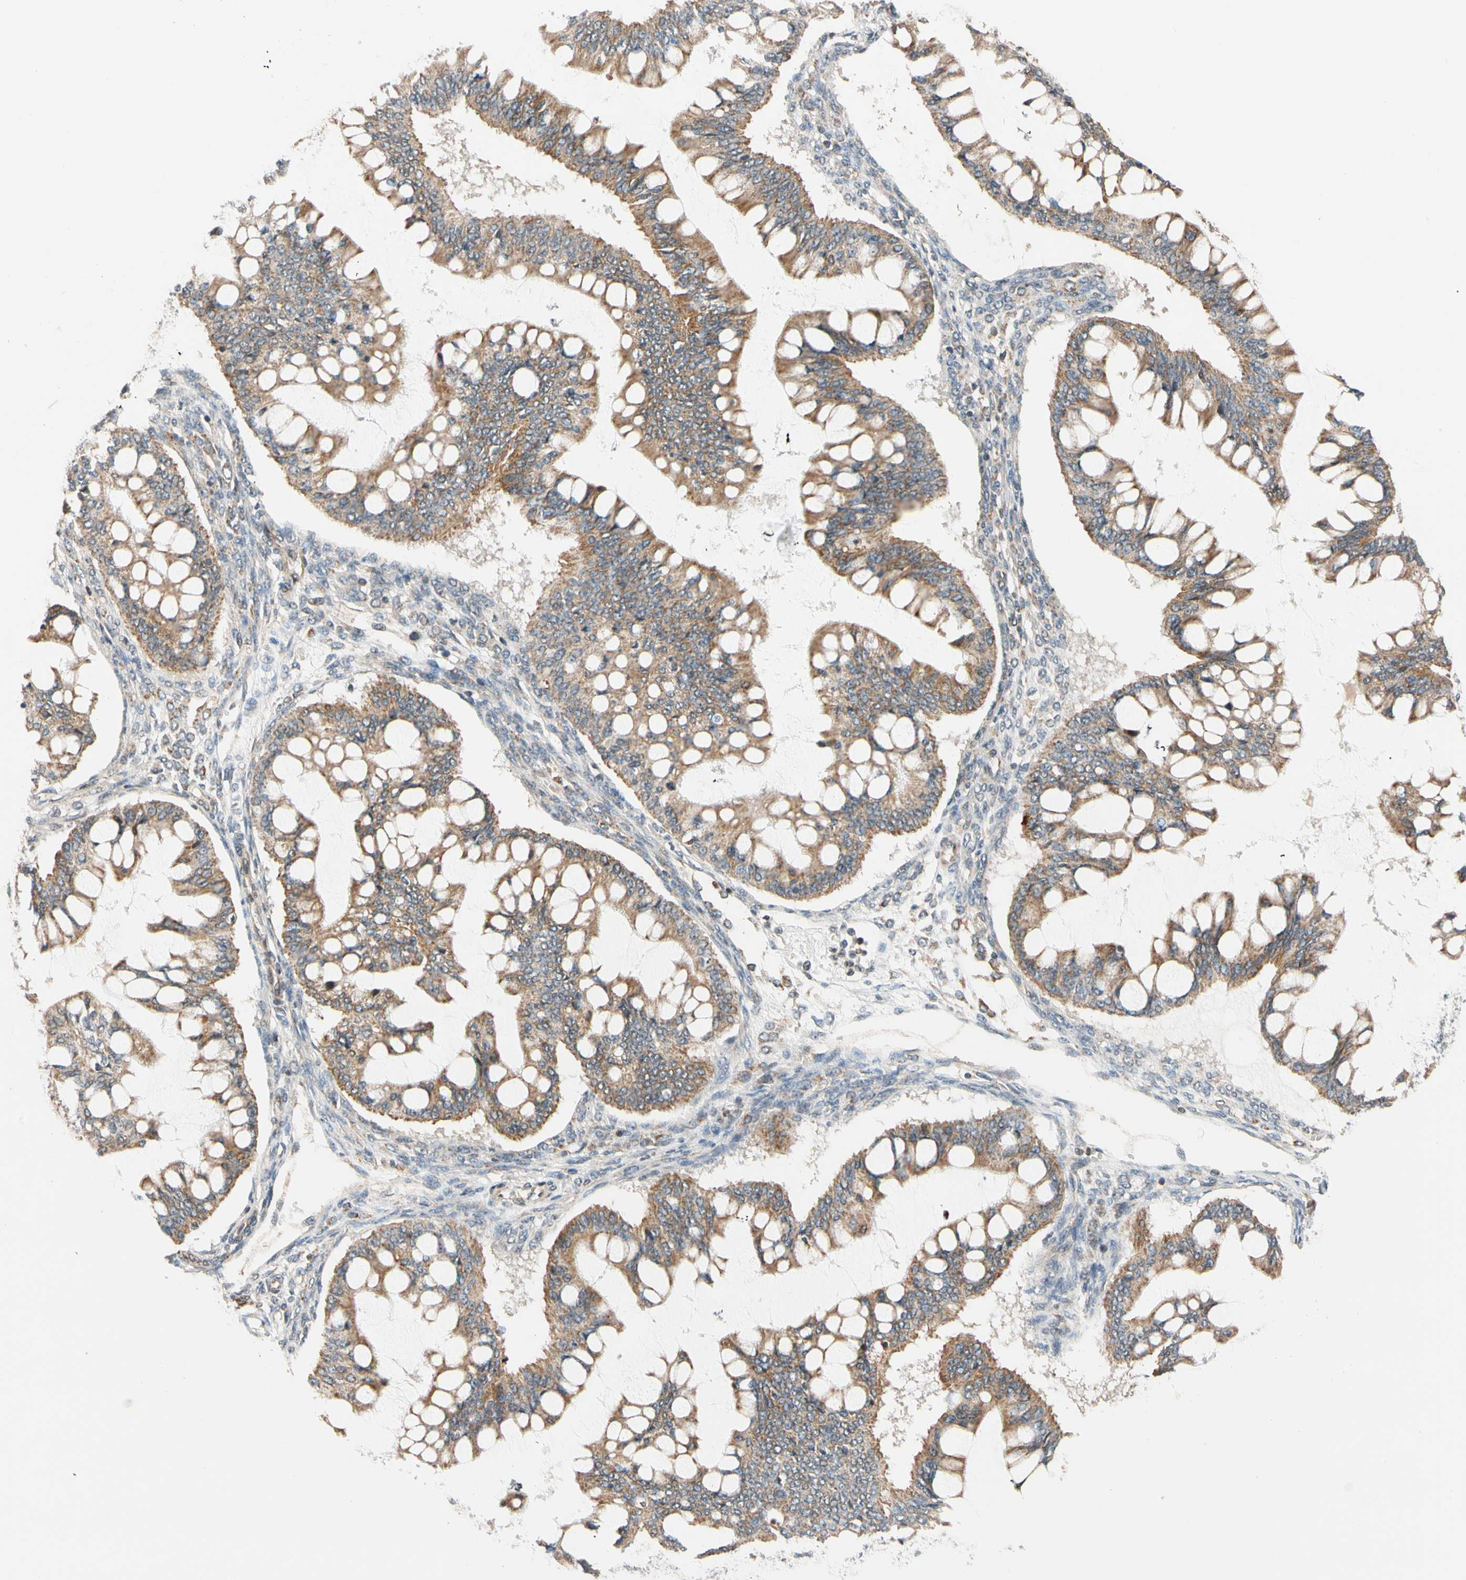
{"staining": {"intensity": "moderate", "quantity": ">75%", "location": "cytoplasmic/membranous"}, "tissue": "ovarian cancer", "cell_type": "Tumor cells", "image_type": "cancer", "snomed": [{"axis": "morphology", "description": "Cystadenocarcinoma, mucinous, NOS"}, {"axis": "topography", "description": "Ovary"}], "caption": "Brown immunohistochemical staining in ovarian cancer demonstrates moderate cytoplasmic/membranous expression in about >75% of tumor cells. The staining was performed using DAB to visualize the protein expression in brown, while the nuclei were stained in blue with hematoxylin (Magnification: 20x).", "gene": "HECW1", "patient": {"sex": "female", "age": 73}}